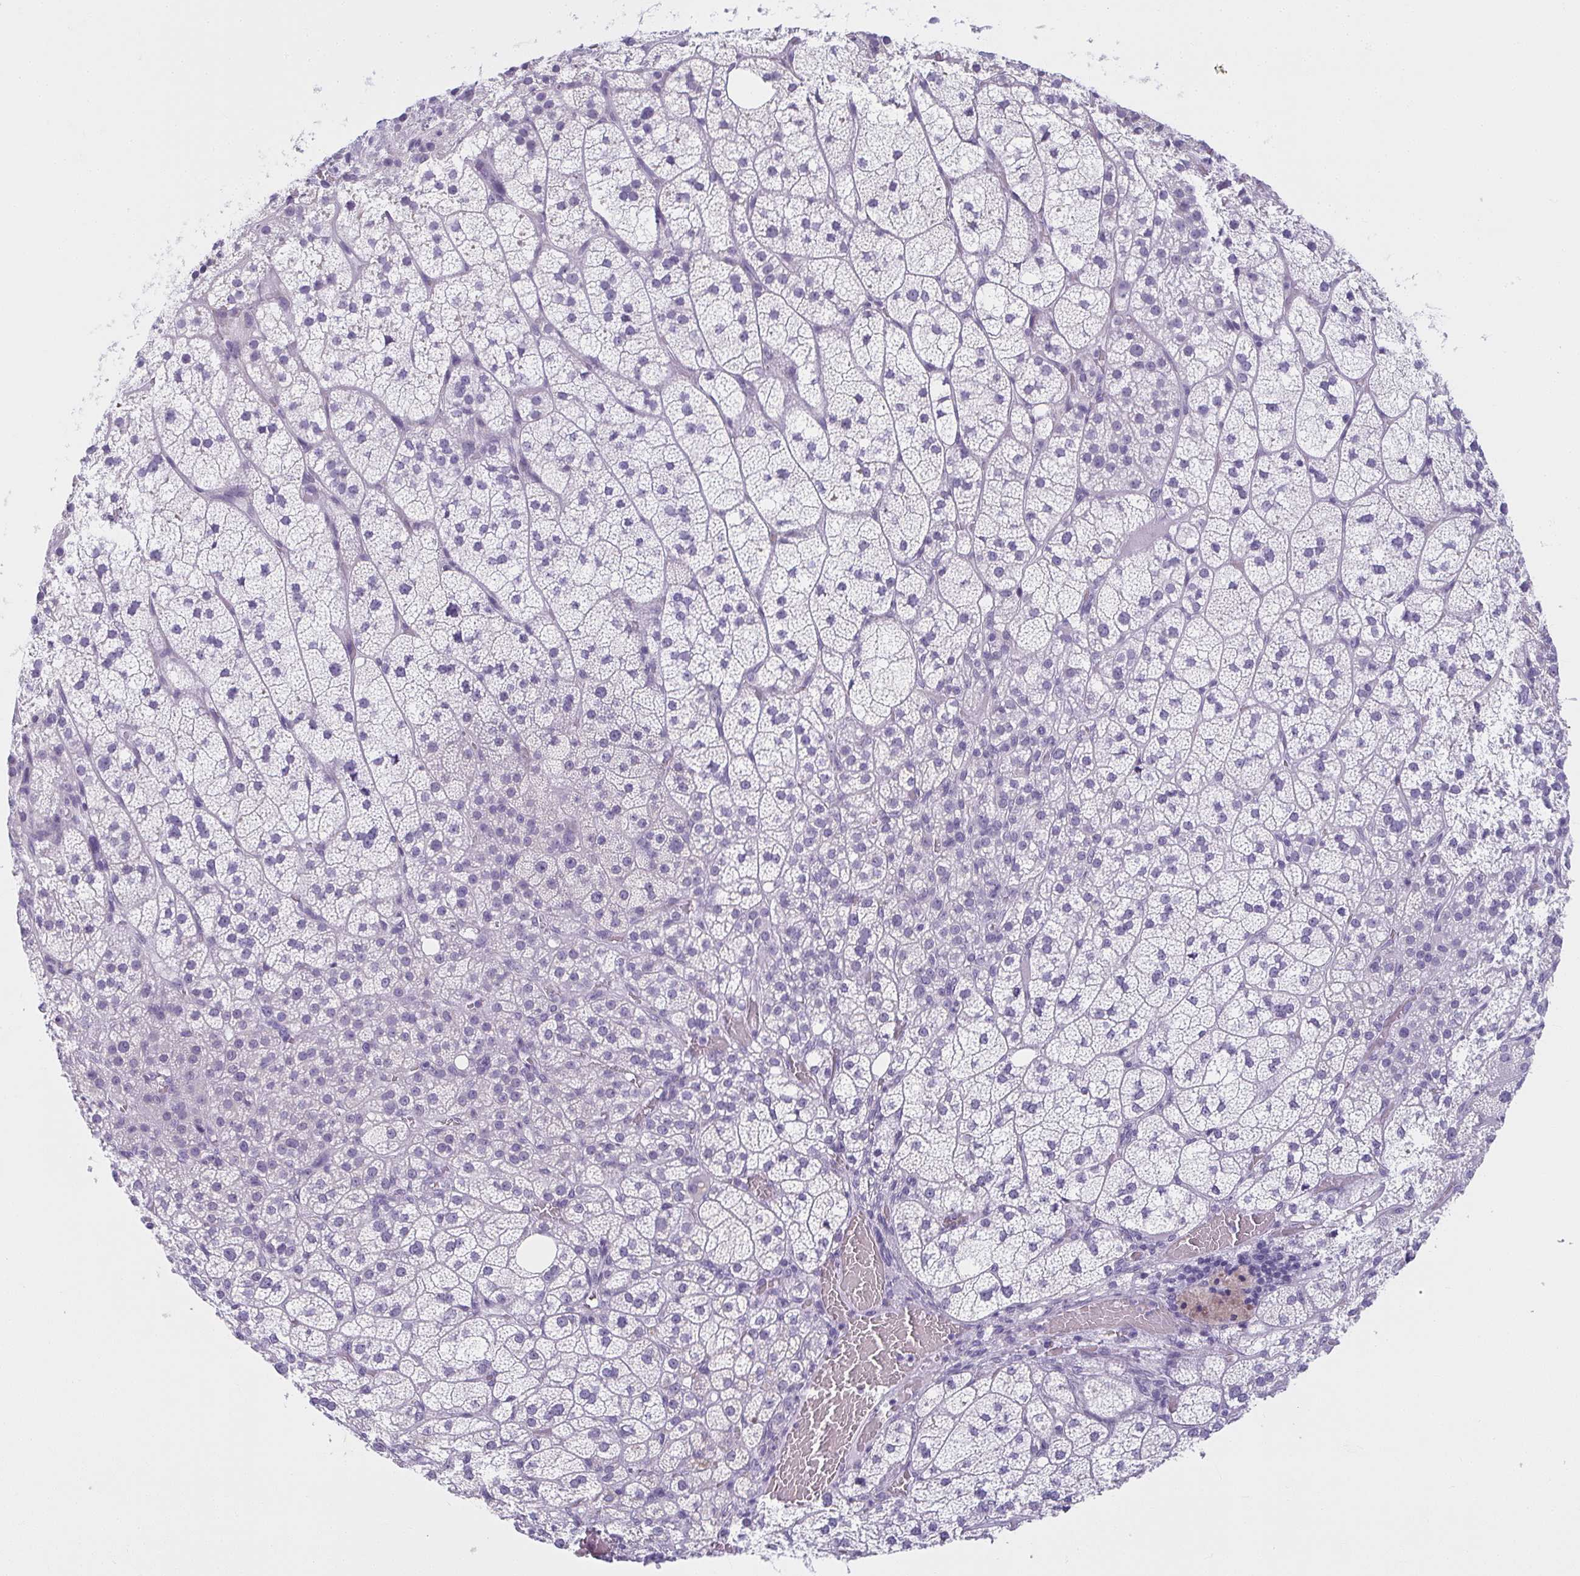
{"staining": {"intensity": "negative", "quantity": "none", "location": "none"}, "tissue": "adrenal gland", "cell_type": "Glandular cells", "image_type": "normal", "snomed": [{"axis": "morphology", "description": "Normal tissue, NOS"}, {"axis": "topography", "description": "Adrenal gland"}], "caption": "Adrenal gland stained for a protein using IHC reveals no expression glandular cells.", "gene": "MOBP", "patient": {"sex": "female", "age": 60}}